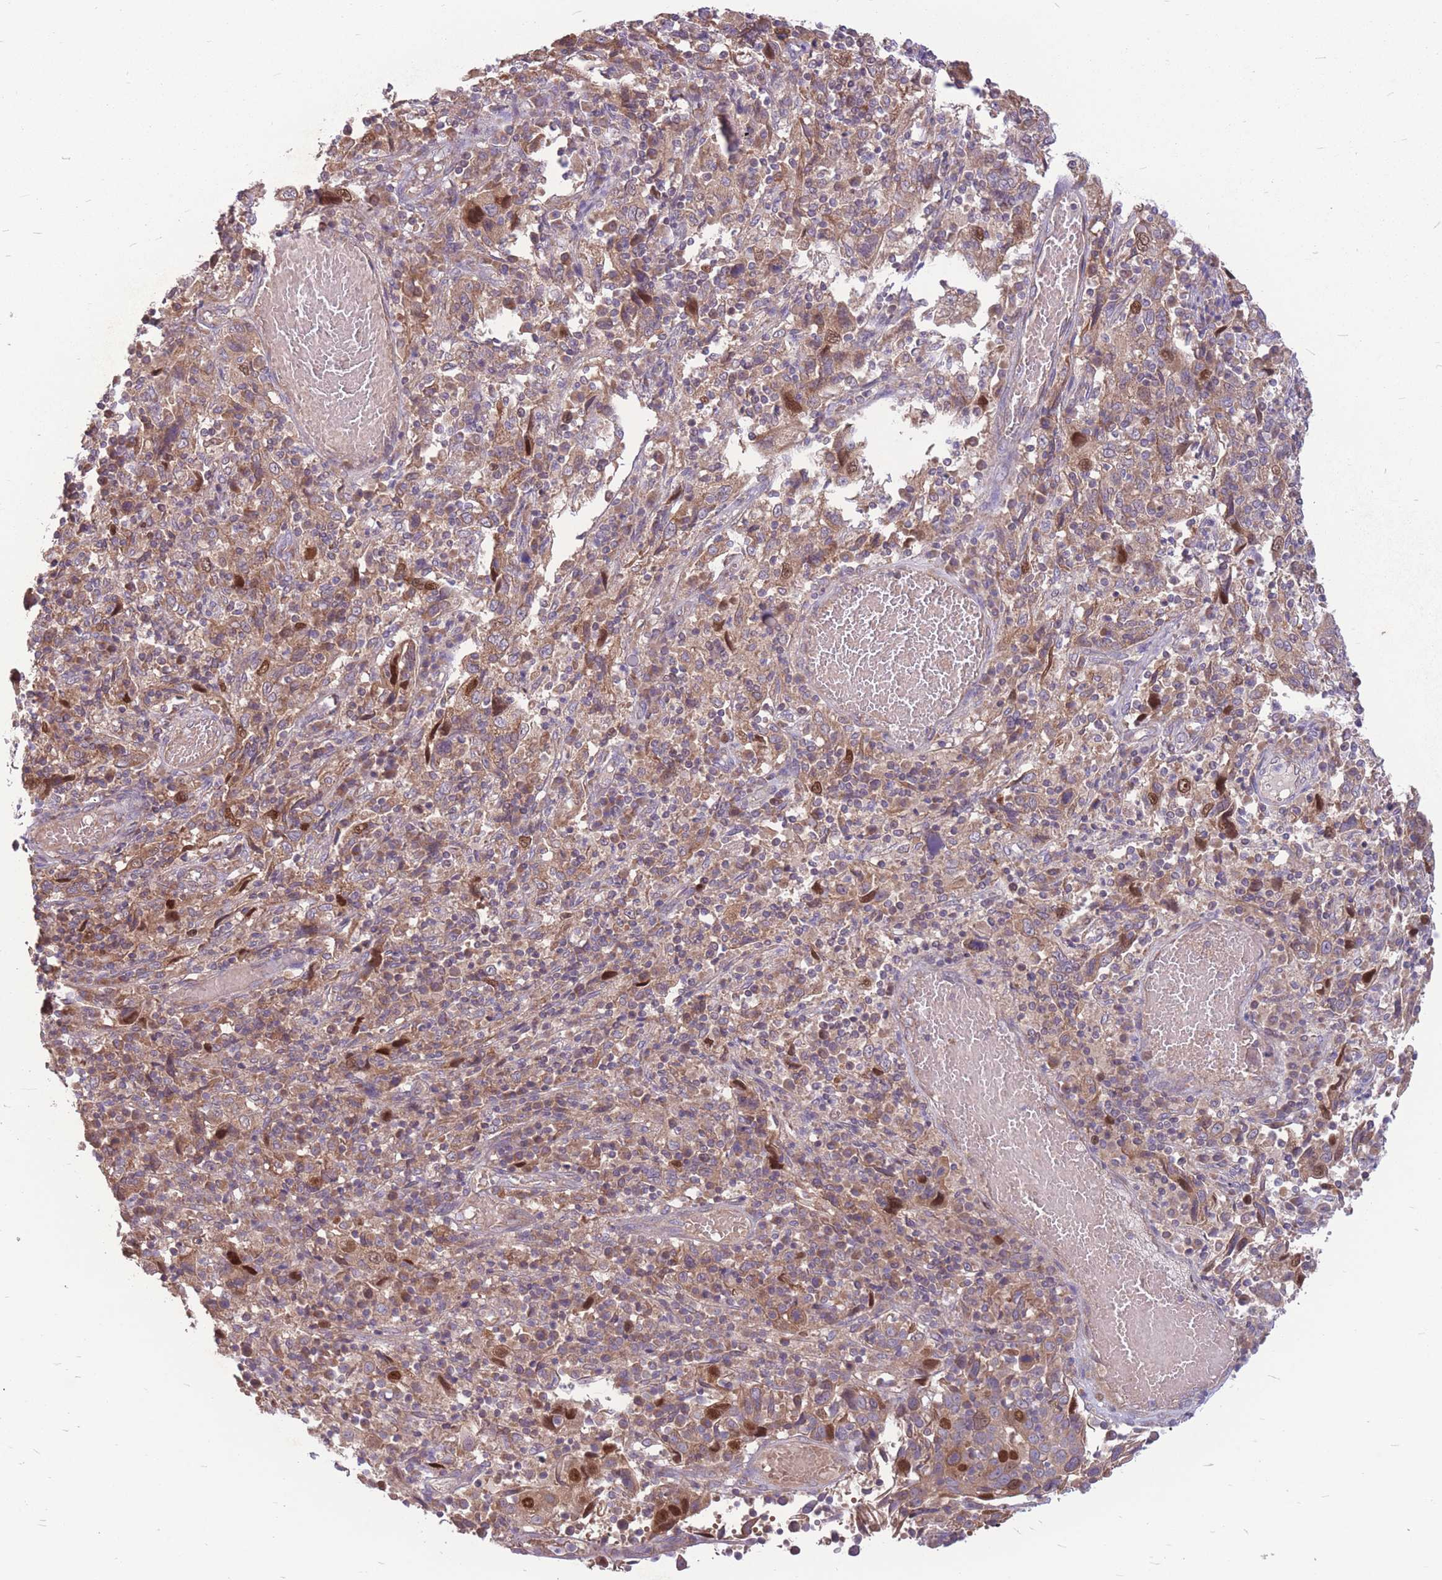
{"staining": {"intensity": "moderate", "quantity": "<25%", "location": "cytoplasmic/membranous,nuclear"}, "tissue": "cervical cancer", "cell_type": "Tumor cells", "image_type": "cancer", "snomed": [{"axis": "morphology", "description": "Squamous cell carcinoma, NOS"}, {"axis": "topography", "description": "Cervix"}], "caption": "The histopathology image exhibits a brown stain indicating the presence of a protein in the cytoplasmic/membranous and nuclear of tumor cells in squamous cell carcinoma (cervical).", "gene": "GMNN", "patient": {"sex": "female", "age": 46}}